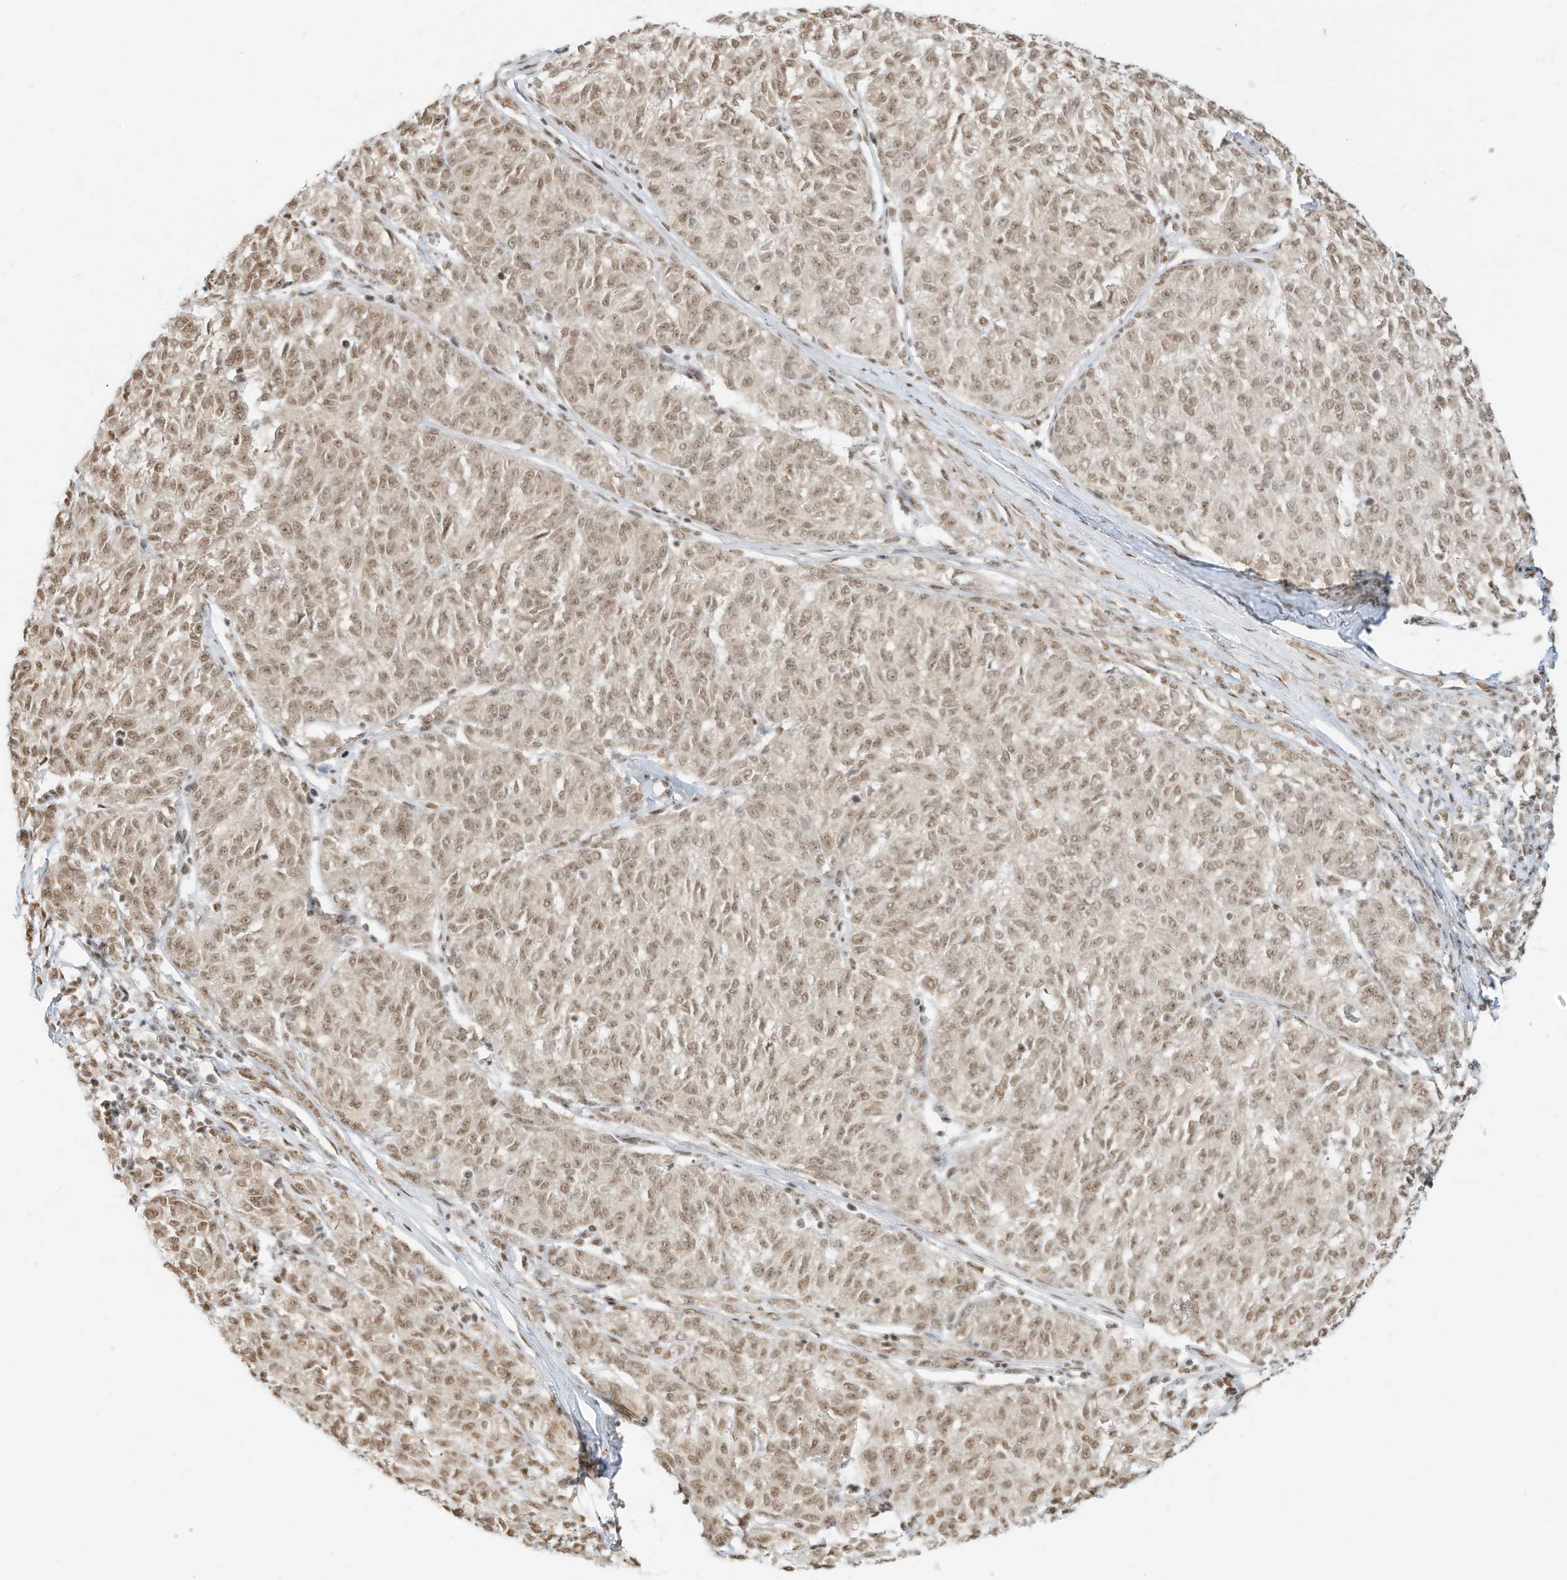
{"staining": {"intensity": "moderate", "quantity": ">75%", "location": "nuclear"}, "tissue": "melanoma", "cell_type": "Tumor cells", "image_type": "cancer", "snomed": [{"axis": "morphology", "description": "Malignant melanoma, NOS"}, {"axis": "topography", "description": "Skin"}], "caption": "Approximately >75% of tumor cells in human malignant melanoma demonstrate moderate nuclear protein expression as visualized by brown immunohistochemical staining.", "gene": "NHSL1", "patient": {"sex": "female", "age": 72}}